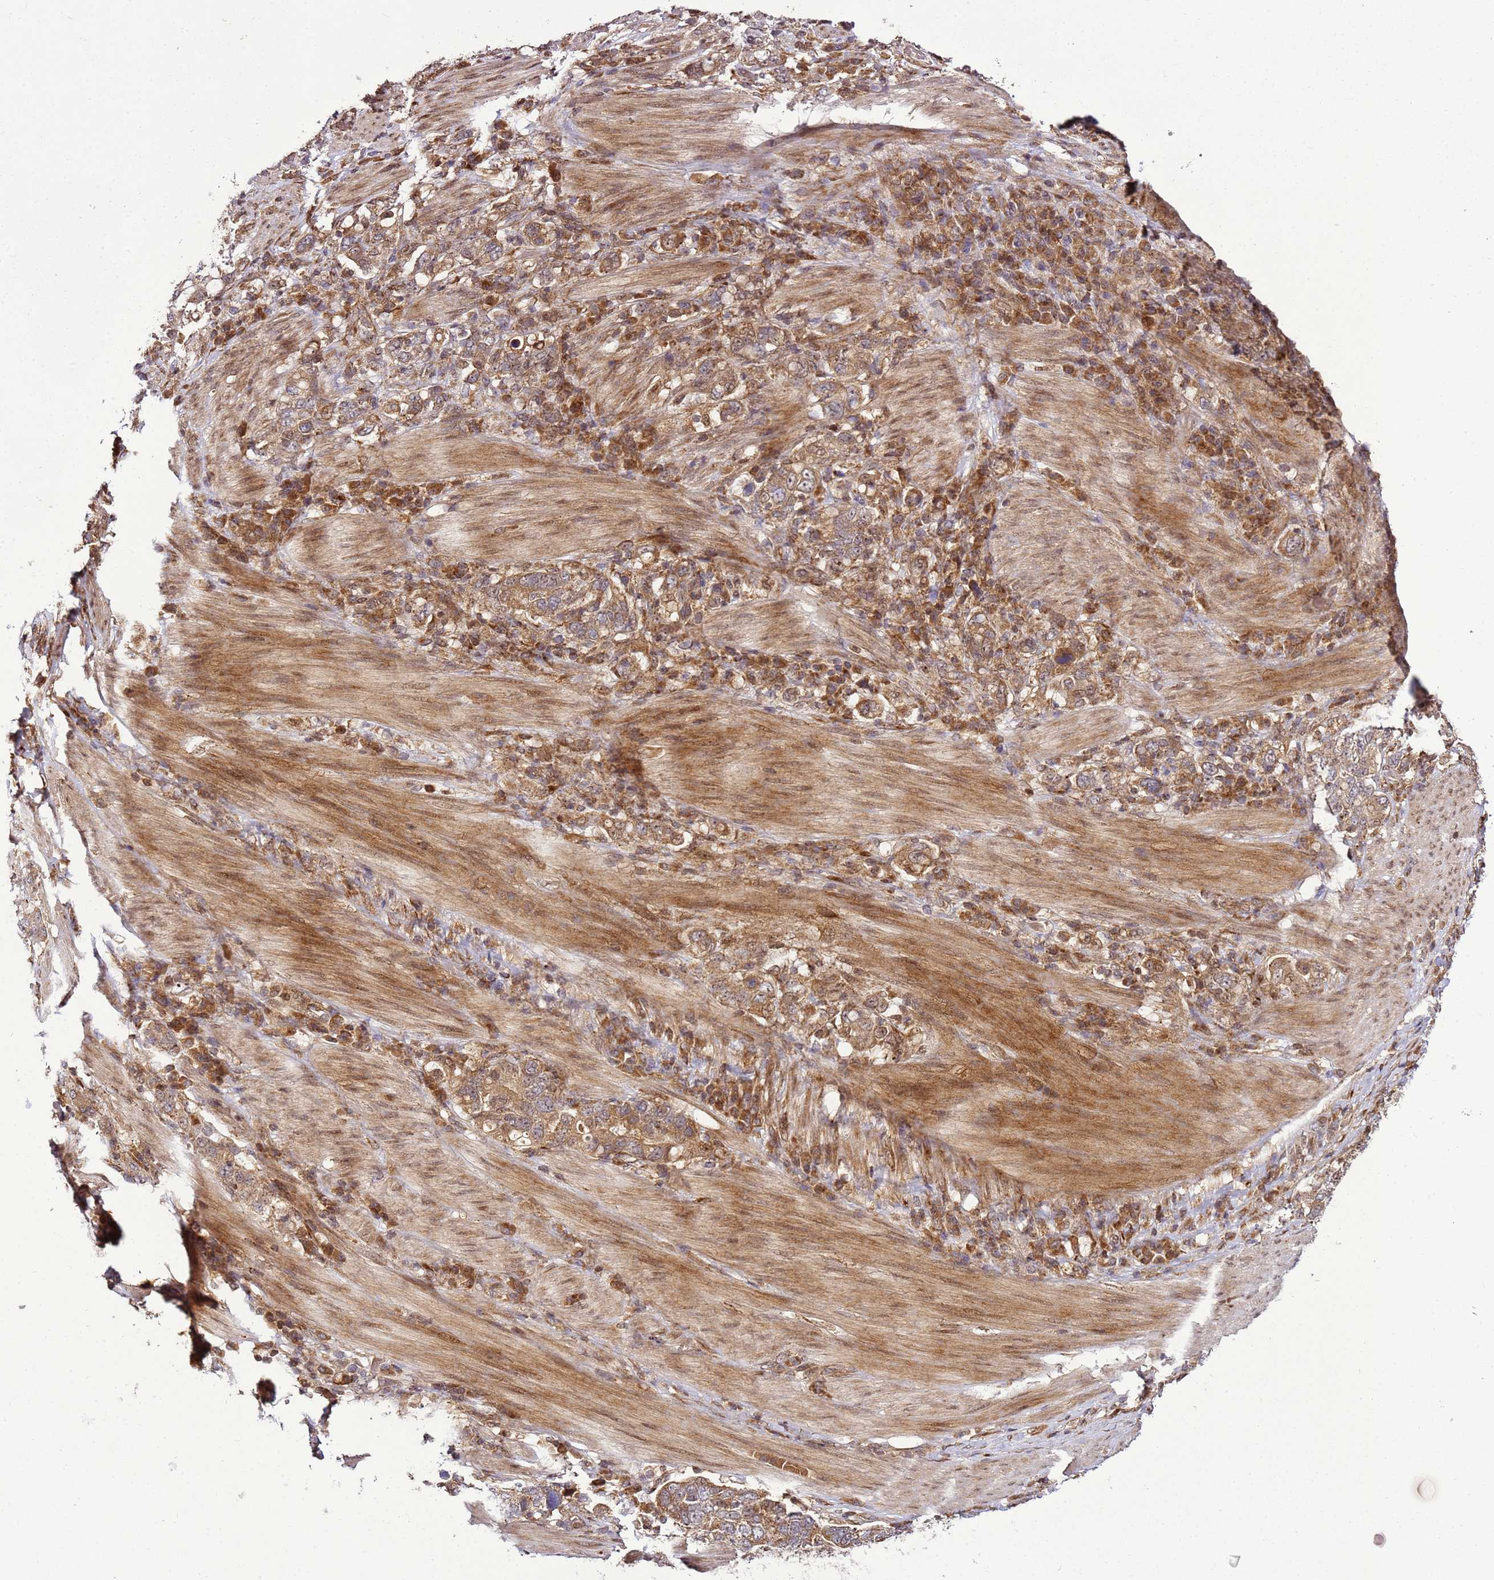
{"staining": {"intensity": "moderate", "quantity": ">75%", "location": "cytoplasmic/membranous"}, "tissue": "stomach cancer", "cell_type": "Tumor cells", "image_type": "cancer", "snomed": [{"axis": "morphology", "description": "Adenocarcinoma, NOS"}, {"axis": "topography", "description": "Stomach, upper"}, {"axis": "topography", "description": "Stomach"}], "caption": "Immunohistochemical staining of human stomach adenocarcinoma demonstrates medium levels of moderate cytoplasmic/membranous protein staining in about >75% of tumor cells.", "gene": "RASA3", "patient": {"sex": "male", "age": 62}}